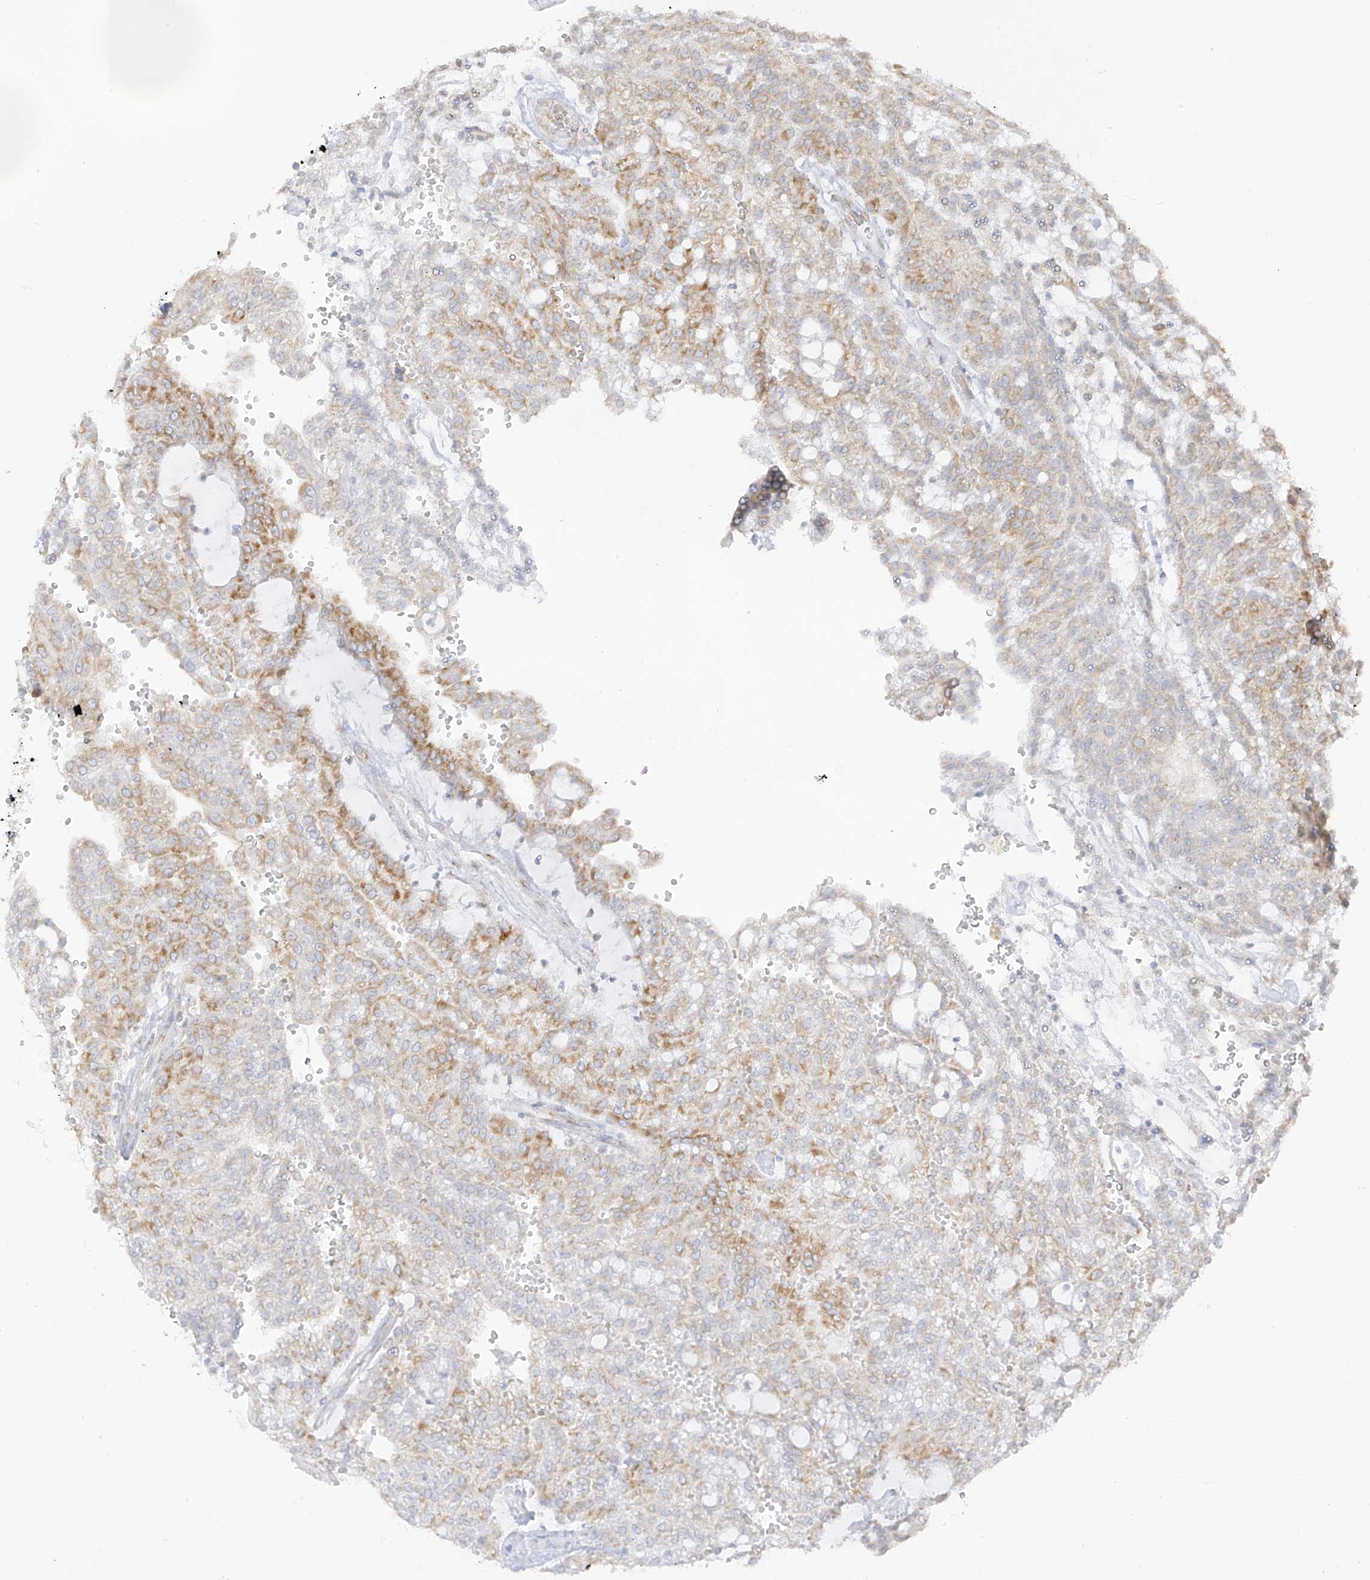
{"staining": {"intensity": "weak", "quantity": "25%-75%", "location": "cytoplasmic/membranous"}, "tissue": "renal cancer", "cell_type": "Tumor cells", "image_type": "cancer", "snomed": [{"axis": "morphology", "description": "Adenocarcinoma, NOS"}, {"axis": "topography", "description": "Kidney"}], "caption": "Immunohistochemical staining of human adenocarcinoma (renal) reveals low levels of weak cytoplasmic/membranous protein expression in approximately 25%-75% of tumor cells.", "gene": "LRRC59", "patient": {"sex": "male", "age": 63}}